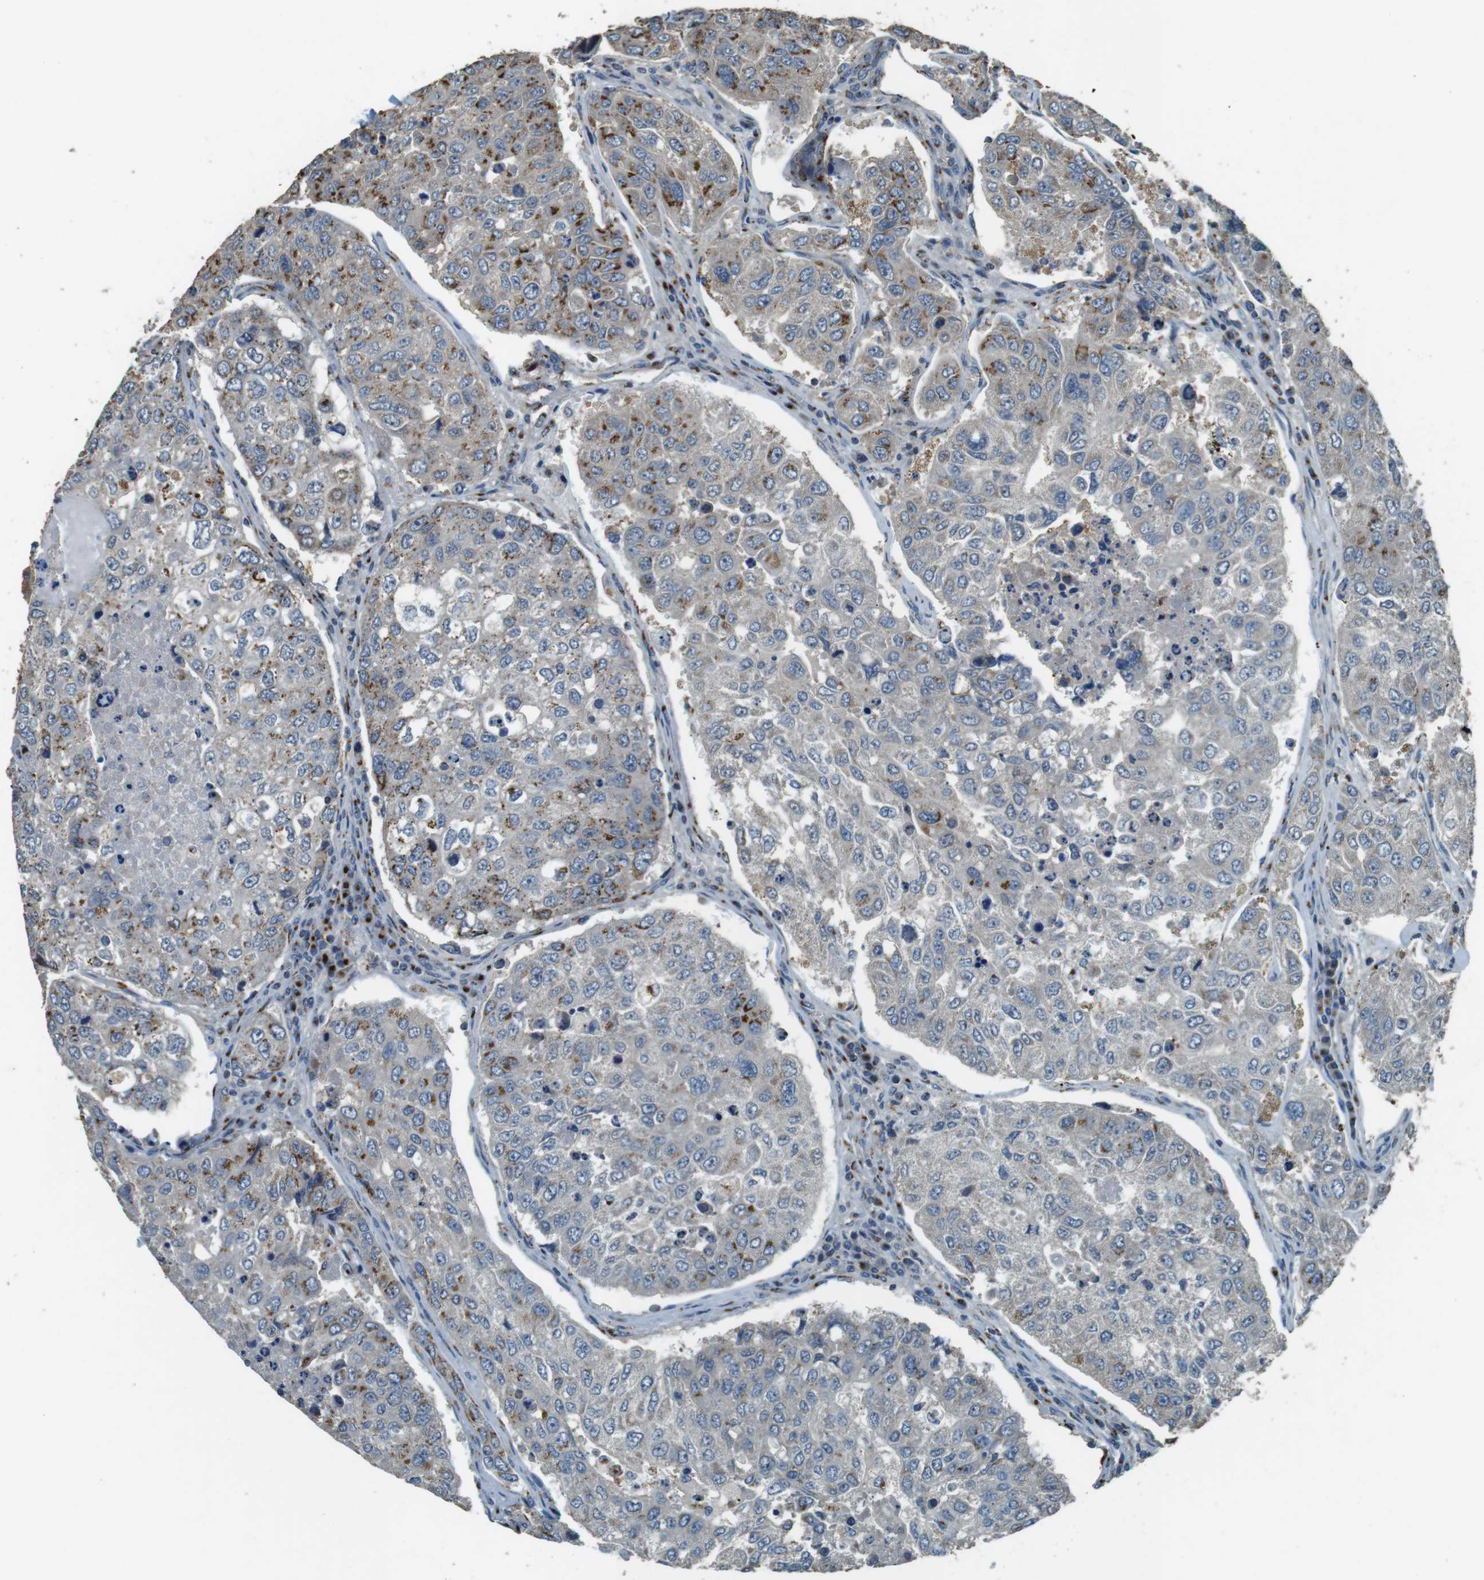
{"staining": {"intensity": "moderate", "quantity": "25%-75%", "location": "cytoplasmic/membranous"}, "tissue": "urothelial cancer", "cell_type": "Tumor cells", "image_type": "cancer", "snomed": [{"axis": "morphology", "description": "Urothelial carcinoma, High grade"}, {"axis": "topography", "description": "Lymph node"}, {"axis": "topography", "description": "Urinary bladder"}], "caption": "This photomicrograph exhibits immunohistochemistry (IHC) staining of urothelial cancer, with medium moderate cytoplasmic/membranous staining in about 25%-75% of tumor cells.", "gene": "TMEM115", "patient": {"sex": "male", "age": 51}}